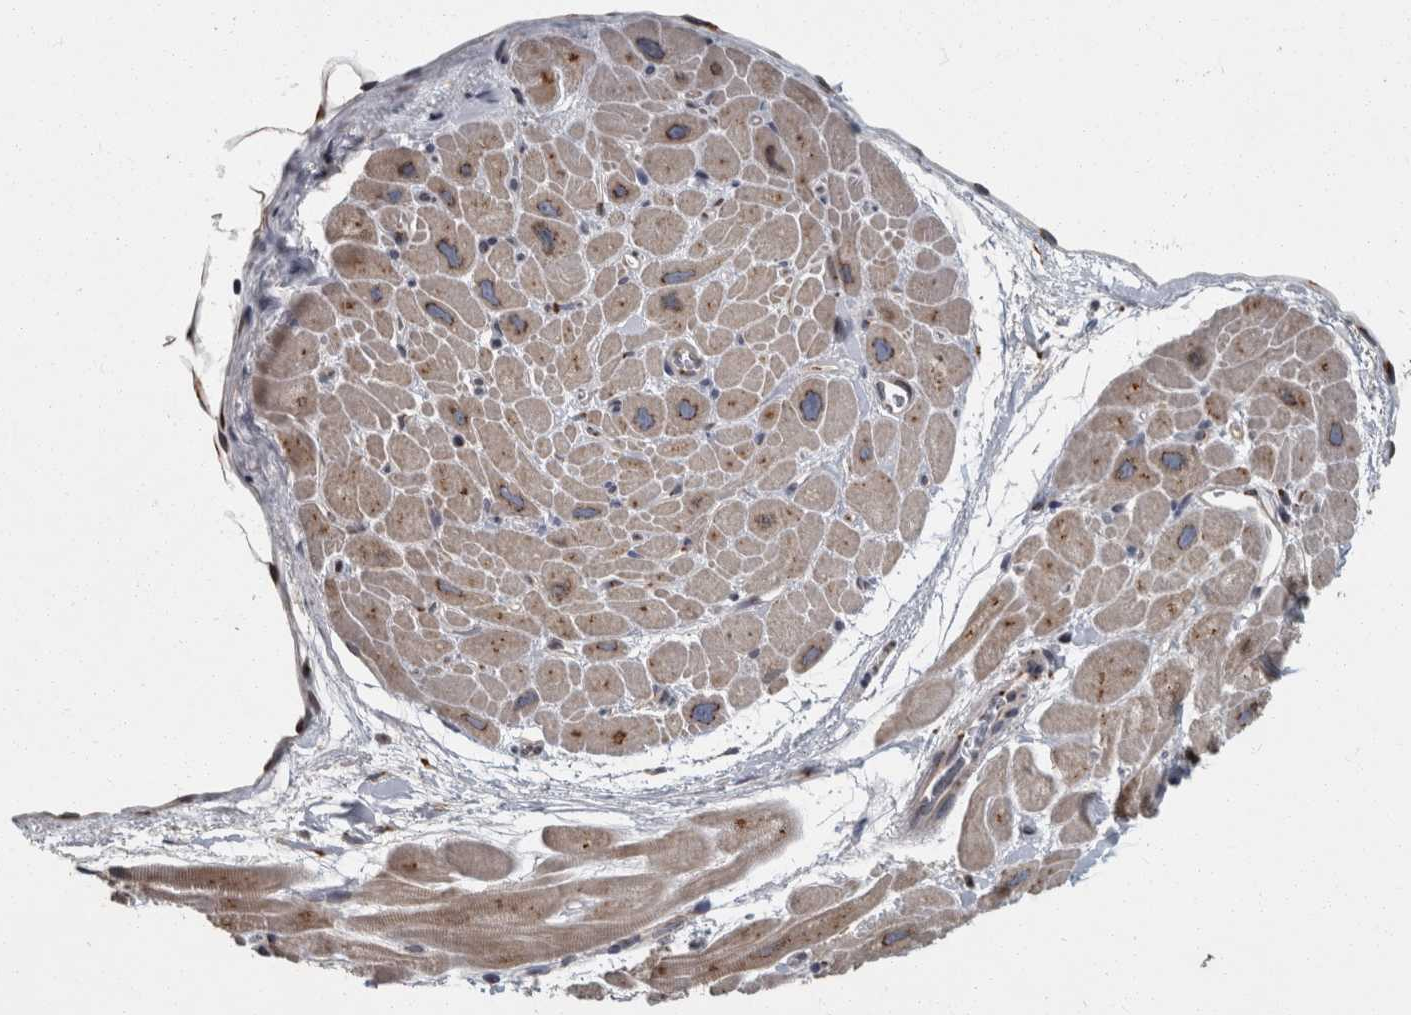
{"staining": {"intensity": "weak", "quantity": ">75%", "location": "cytoplasmic/membranous"}, "tissue": "heart muscle", "cell_type": "Cardiomyocytes", "image_type": "normal", "snomed": [{"axis": "morphology", "description": "Normal tissue, NOS"}, {"axis": "topography", "description": "Heart"}], "caption": "About >75% of cardiomyocytes in normal human heart muscle display weak cytoplasmic/membranous protein positivity as visualized by brown immunohistochemical staining.", "gene": "LMAN2L", "patient": {"sex": "male", "age": 49}}